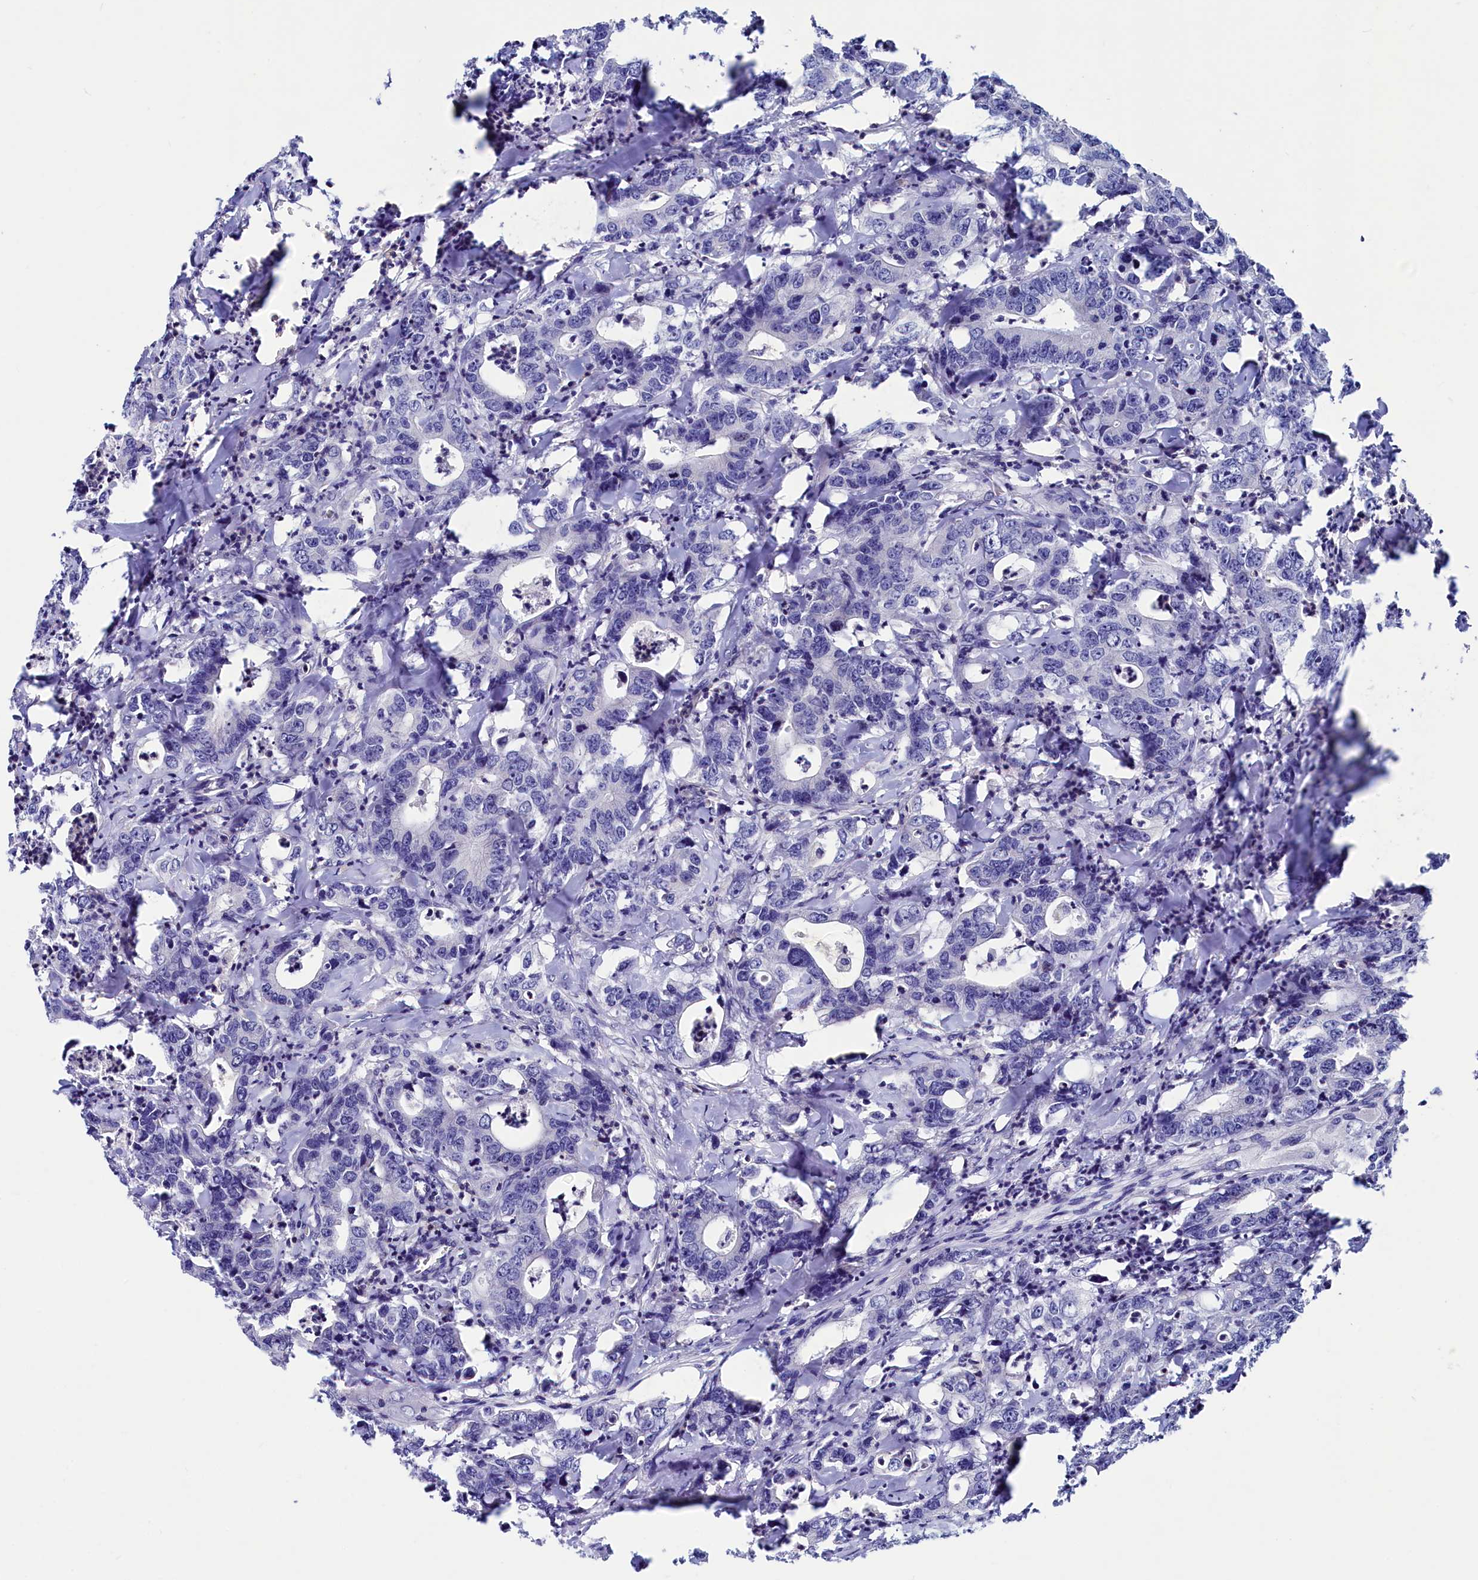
{"staining": {"intensity": "negative", "quantity": "none", "location": "none"}, "tissue": "colorectal cancer", "cell_type": "Tumor cells", "image_type": "cancer", "snomed": [{"axis": "morphology", "description": "Adenocarcinoma, NOS"}, {"axis": "topography", "description": "Colon"}], "caption": "Tumor cells show no significant positivity in adenocarcinoma (colorectal).", "gene": "ASTE1", "patient": {"sex": "female", "age": 75}}